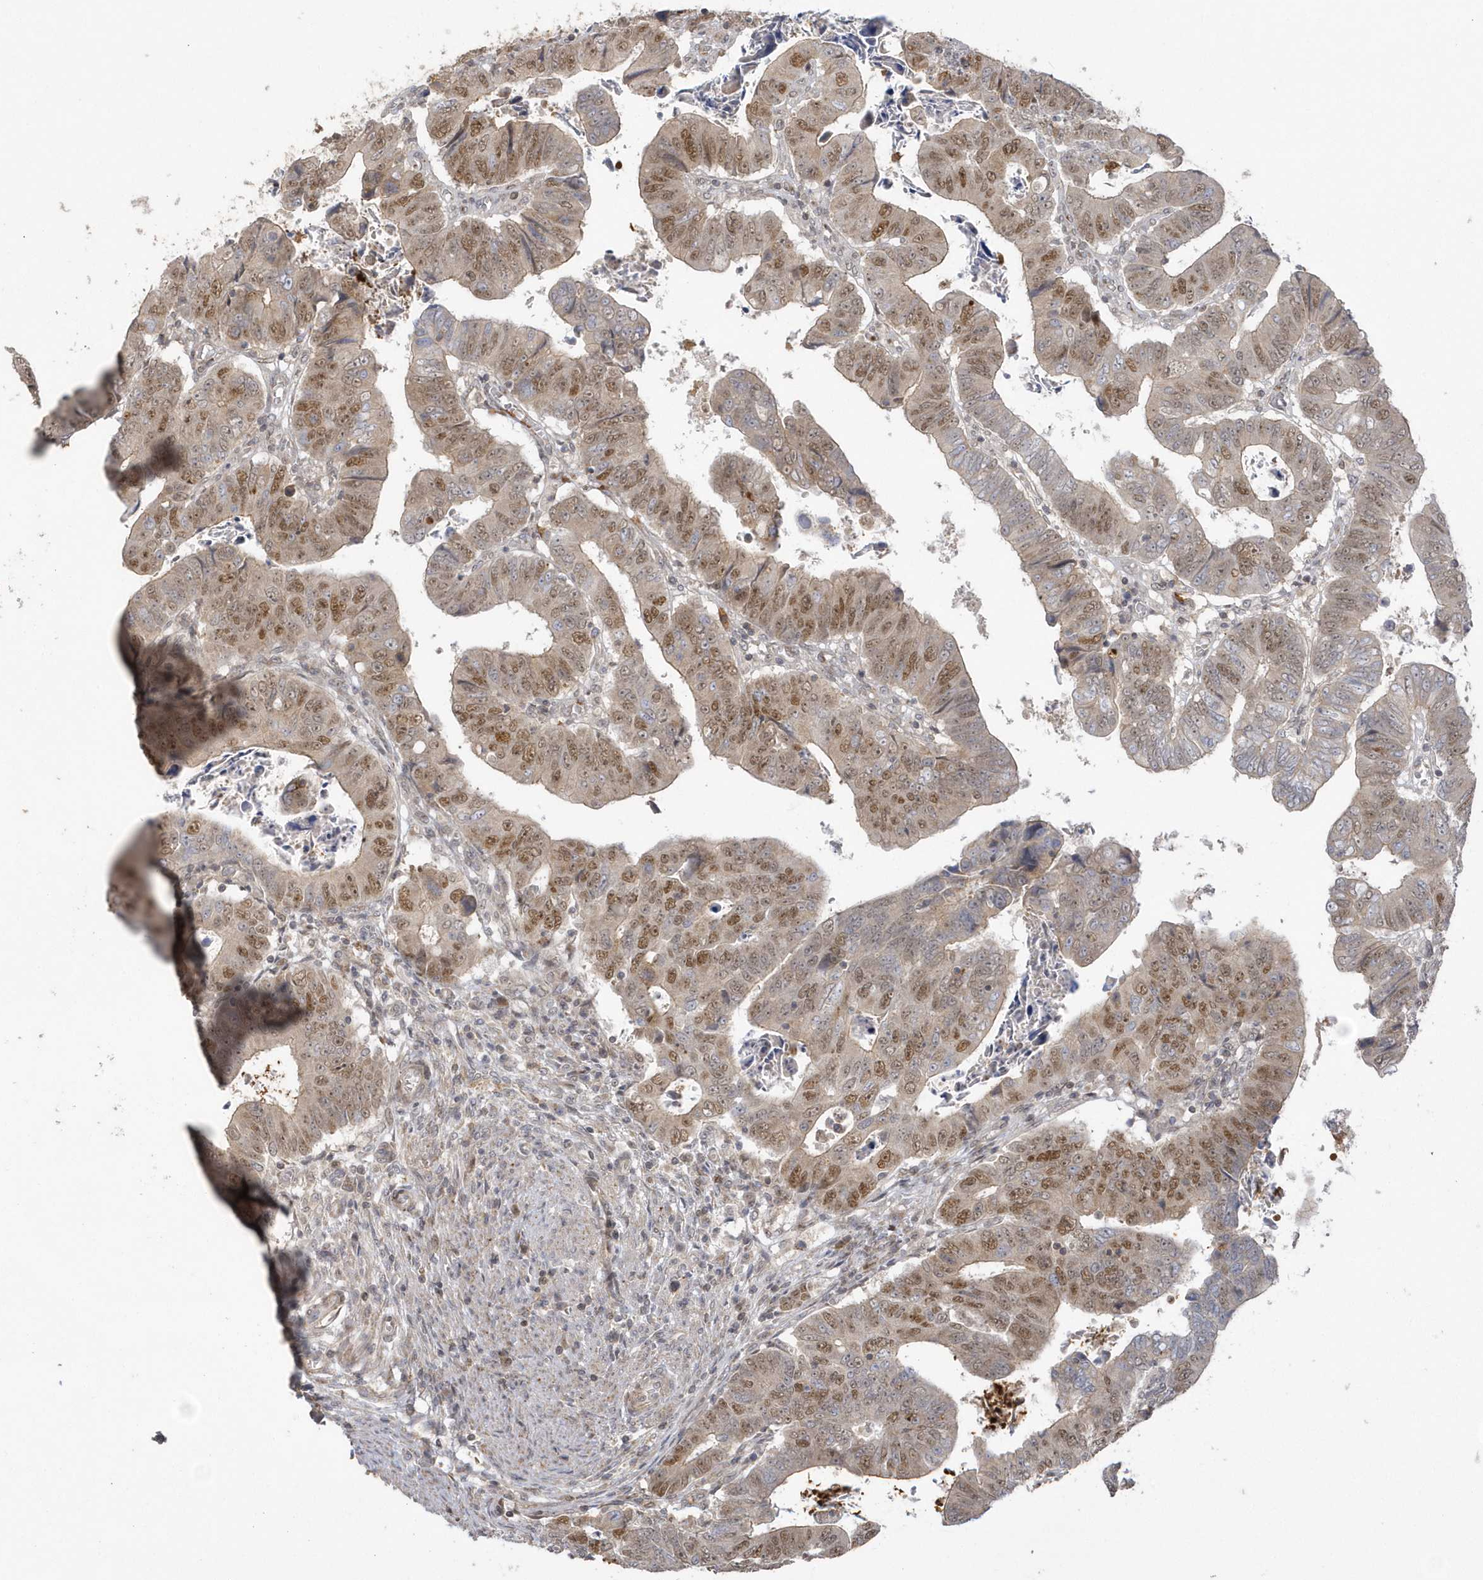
{"staining": {"intensity": "moderate", "quantity": ">75%", "location": "nuclear"}, "tissue": "colorectal cancer", "cell_type": "Tumor cells", "image_type": "cancer", "snomed": [{"axis": "morphology", "description": "Normal tissue, NOS"}, {"axis": "morphology", "description": "Adenocarcinoma, NOS"}, {"axis": "topography", "description": "Rectum"}], "caption": "The histopathology image exhibits immunohistochemical staining of adenocarcinoma (colorectal). There is moderate nuclear expression is seen in approximately >75% of tumor cells.", "gene": "NAF1", "patient": {"sex": "female", "age": 65}}